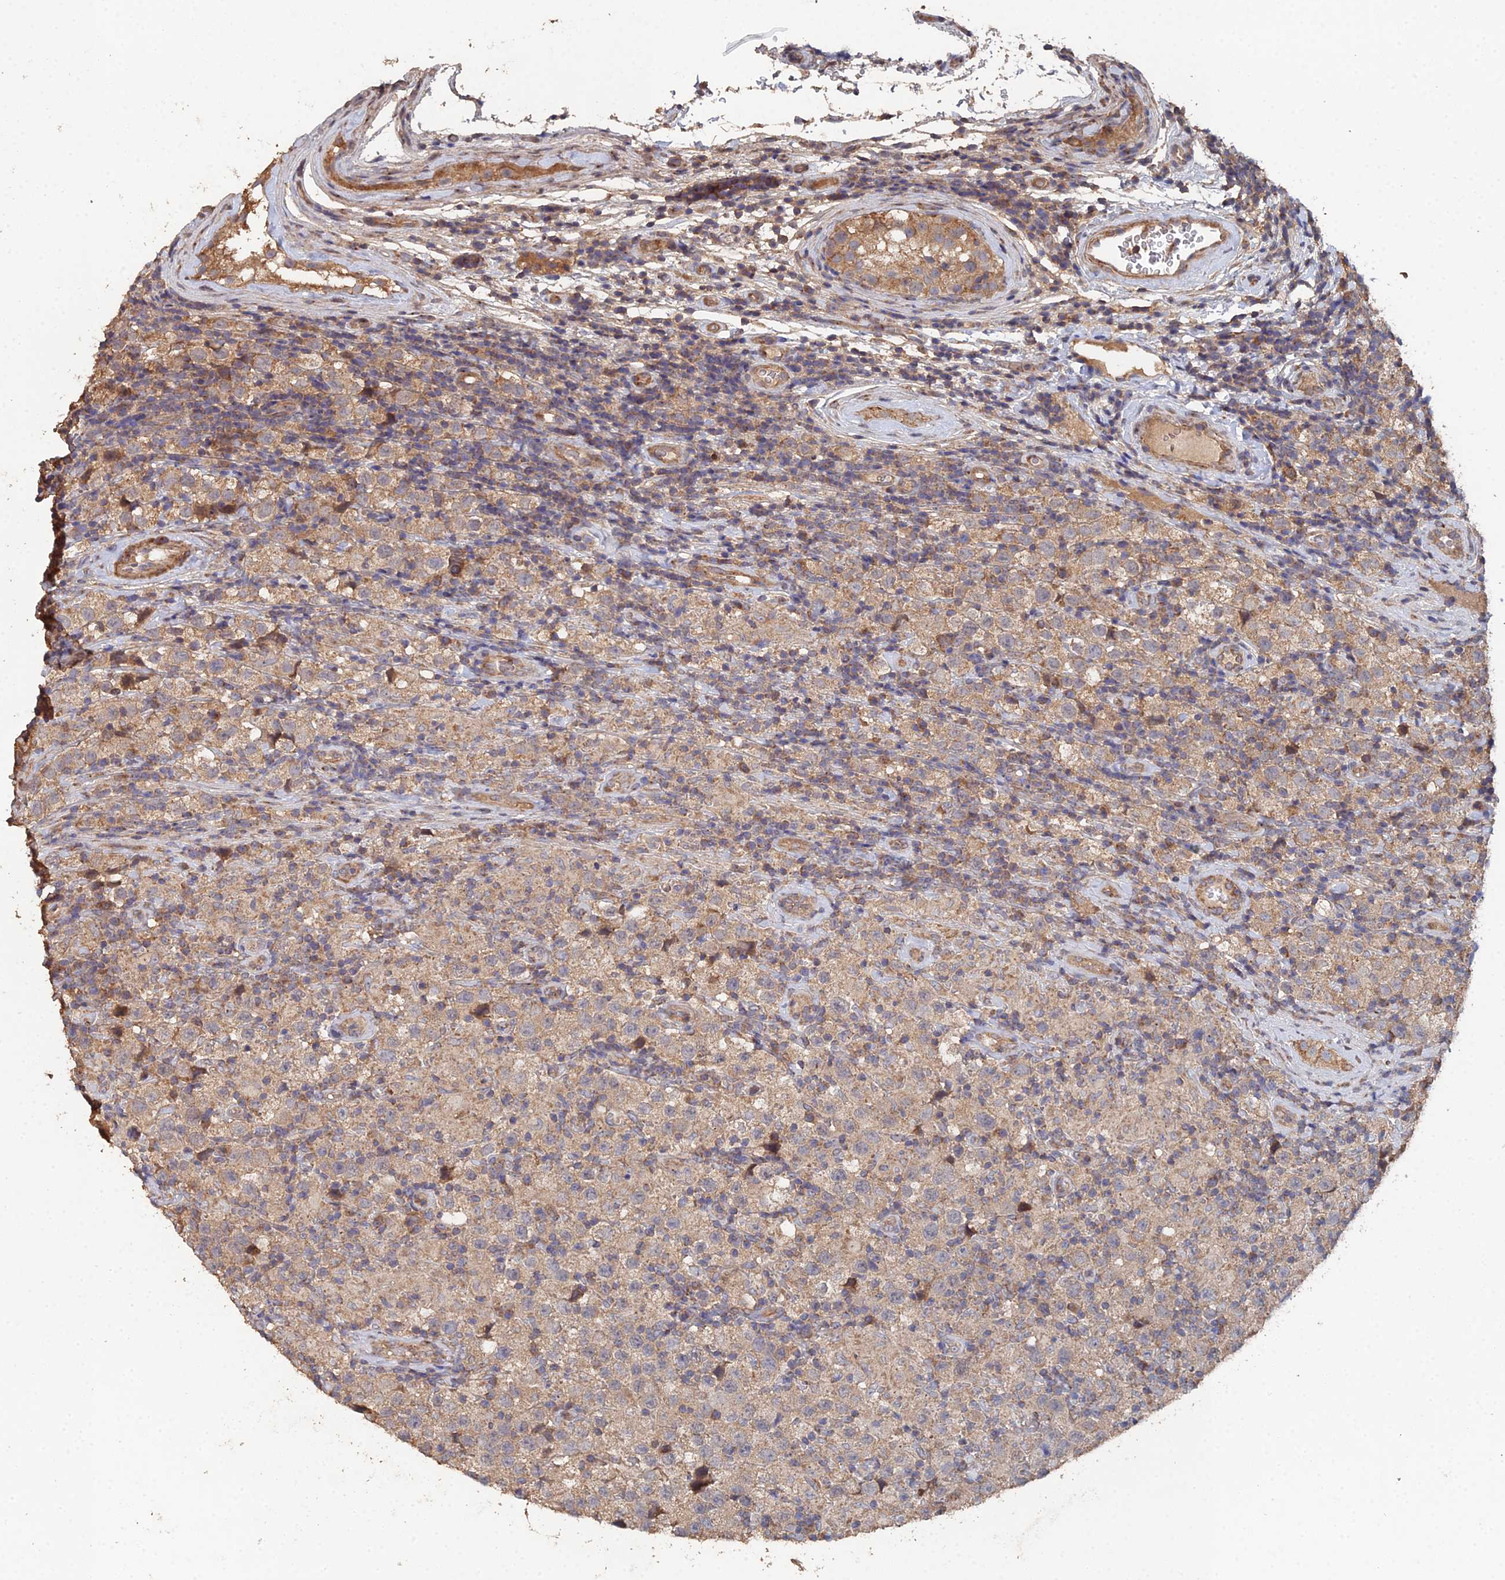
{"staining": {"intensity": "weak", "quantity": ">75%", "location": "cytoplasmic/membranous"}, "tissue": "testis cancer", "cell_type": "Tumor cells", "image_type": "cancer", "snomed": [{"axis": "morphology", "description": "Seminoma, NOS"}, {"axis": "morphology", "description": "Carcinoma, Embryonal, NOS"}, {"axis": "topography", "description": "Testis"}], "caption": "Immunohistochemical staining of testis cancer (seminoma) exhibits low levels of weak cytoplasmic/membranous protein staining in approximately >75% of tumor cells. (Brightfield microscopy of DAB IHC at high magnification).", "gene": "SPANXN4", "patient": {"sex": "male", "age": 41}}